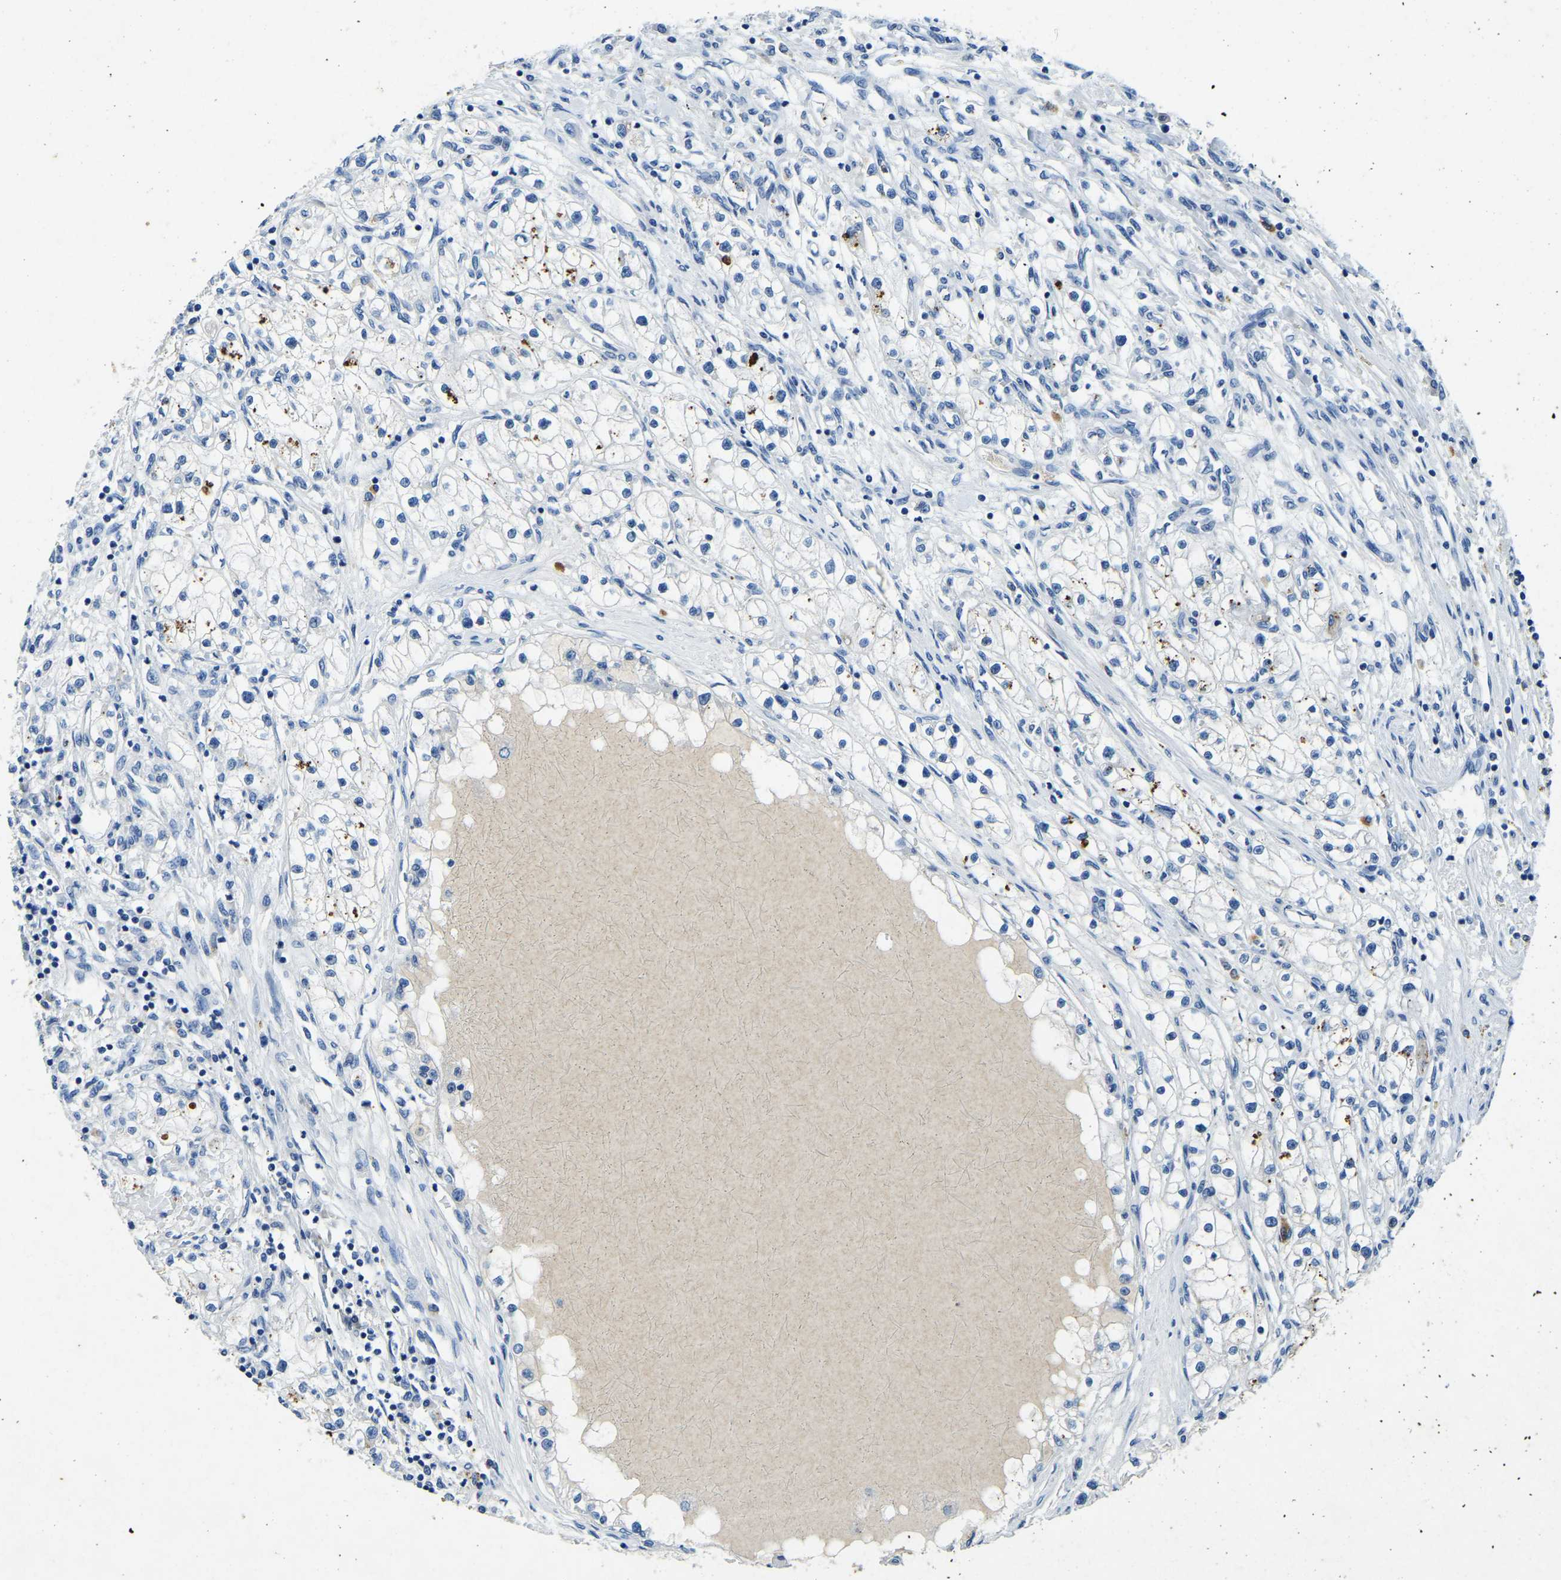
{"staining": {"intensity": "negative", "quantity": "none", "location": "none"}, "tissue": "renal cancer", "cell_type": "Tumor cells", "image_type": "cancer", "snomed": [{"axis": "morphology", "description": "Adenocarcinoma, NOS"}, {"axis": "topography", "description": "Kidney"}], "caption": "Adenocarcinoma (renal) was stained to show a protein in brown. There is no significant expression in tumor cells.", "gene": "UBN2", "patient": {"sex": "male", "age": 68}}